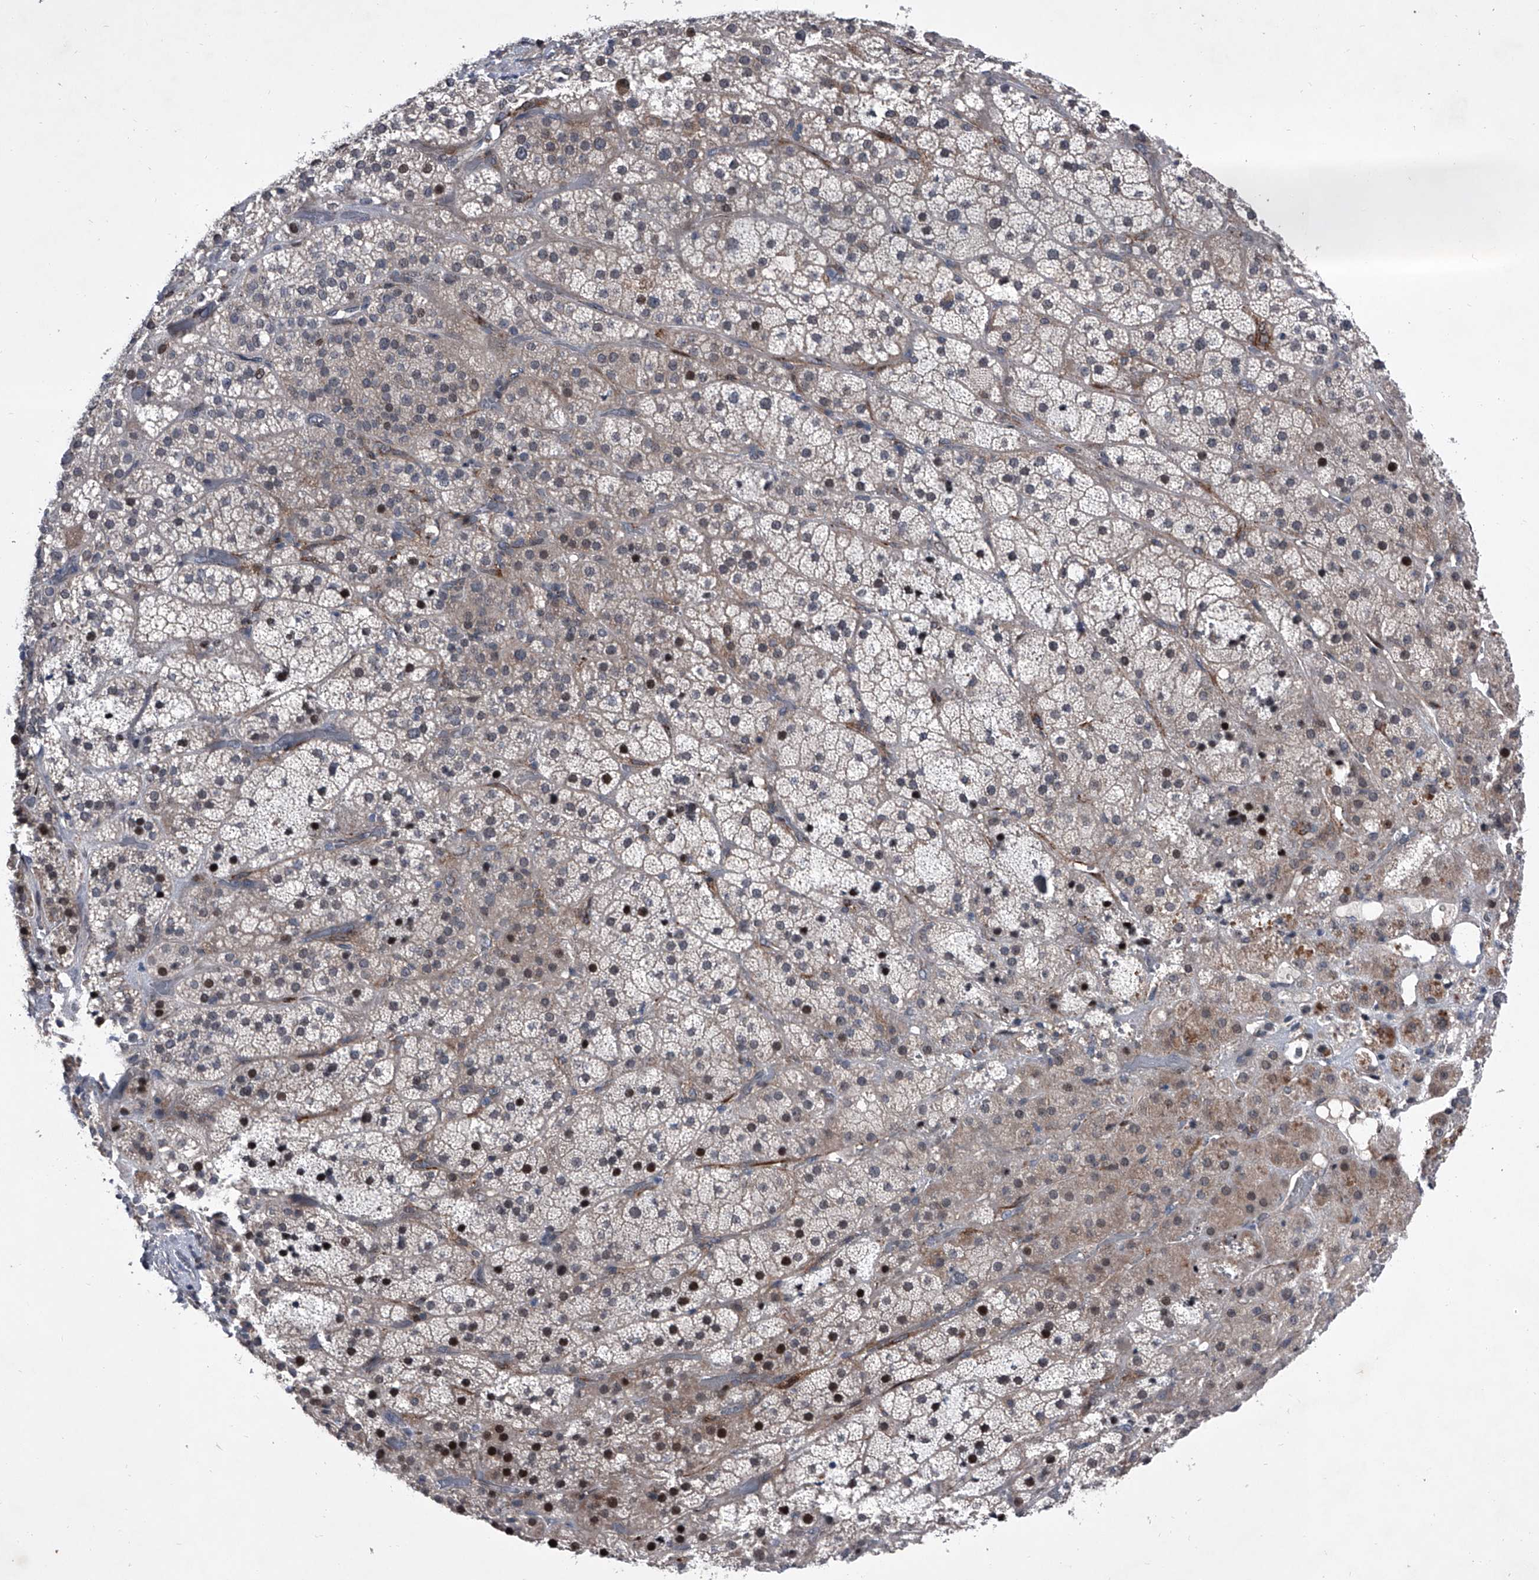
{"staining": {"intensity": "moderate", "quantity": "<25%", "location": "cytoplasmic/membranous,nuclear"}, "tissue": "adrenal gland", "cell_type": "Glandular cells", "image_type": "normal", "snomed": [{"axis": "morphology", "description": "Normal tissue, NOS"}, {"axis": "topography", "description": "Adrenal gland"}], "caption": "Immunohistochemistry (IHC) histopathology image of benign adrenal gland stained for a protein (brown), which demonstrates low levels of moderate cytoplasmic/membranous,nuclear positivity in about <25% of glandular cells.", "gene": "ELK4", "patient": {"sex": "male", "age": 57}}